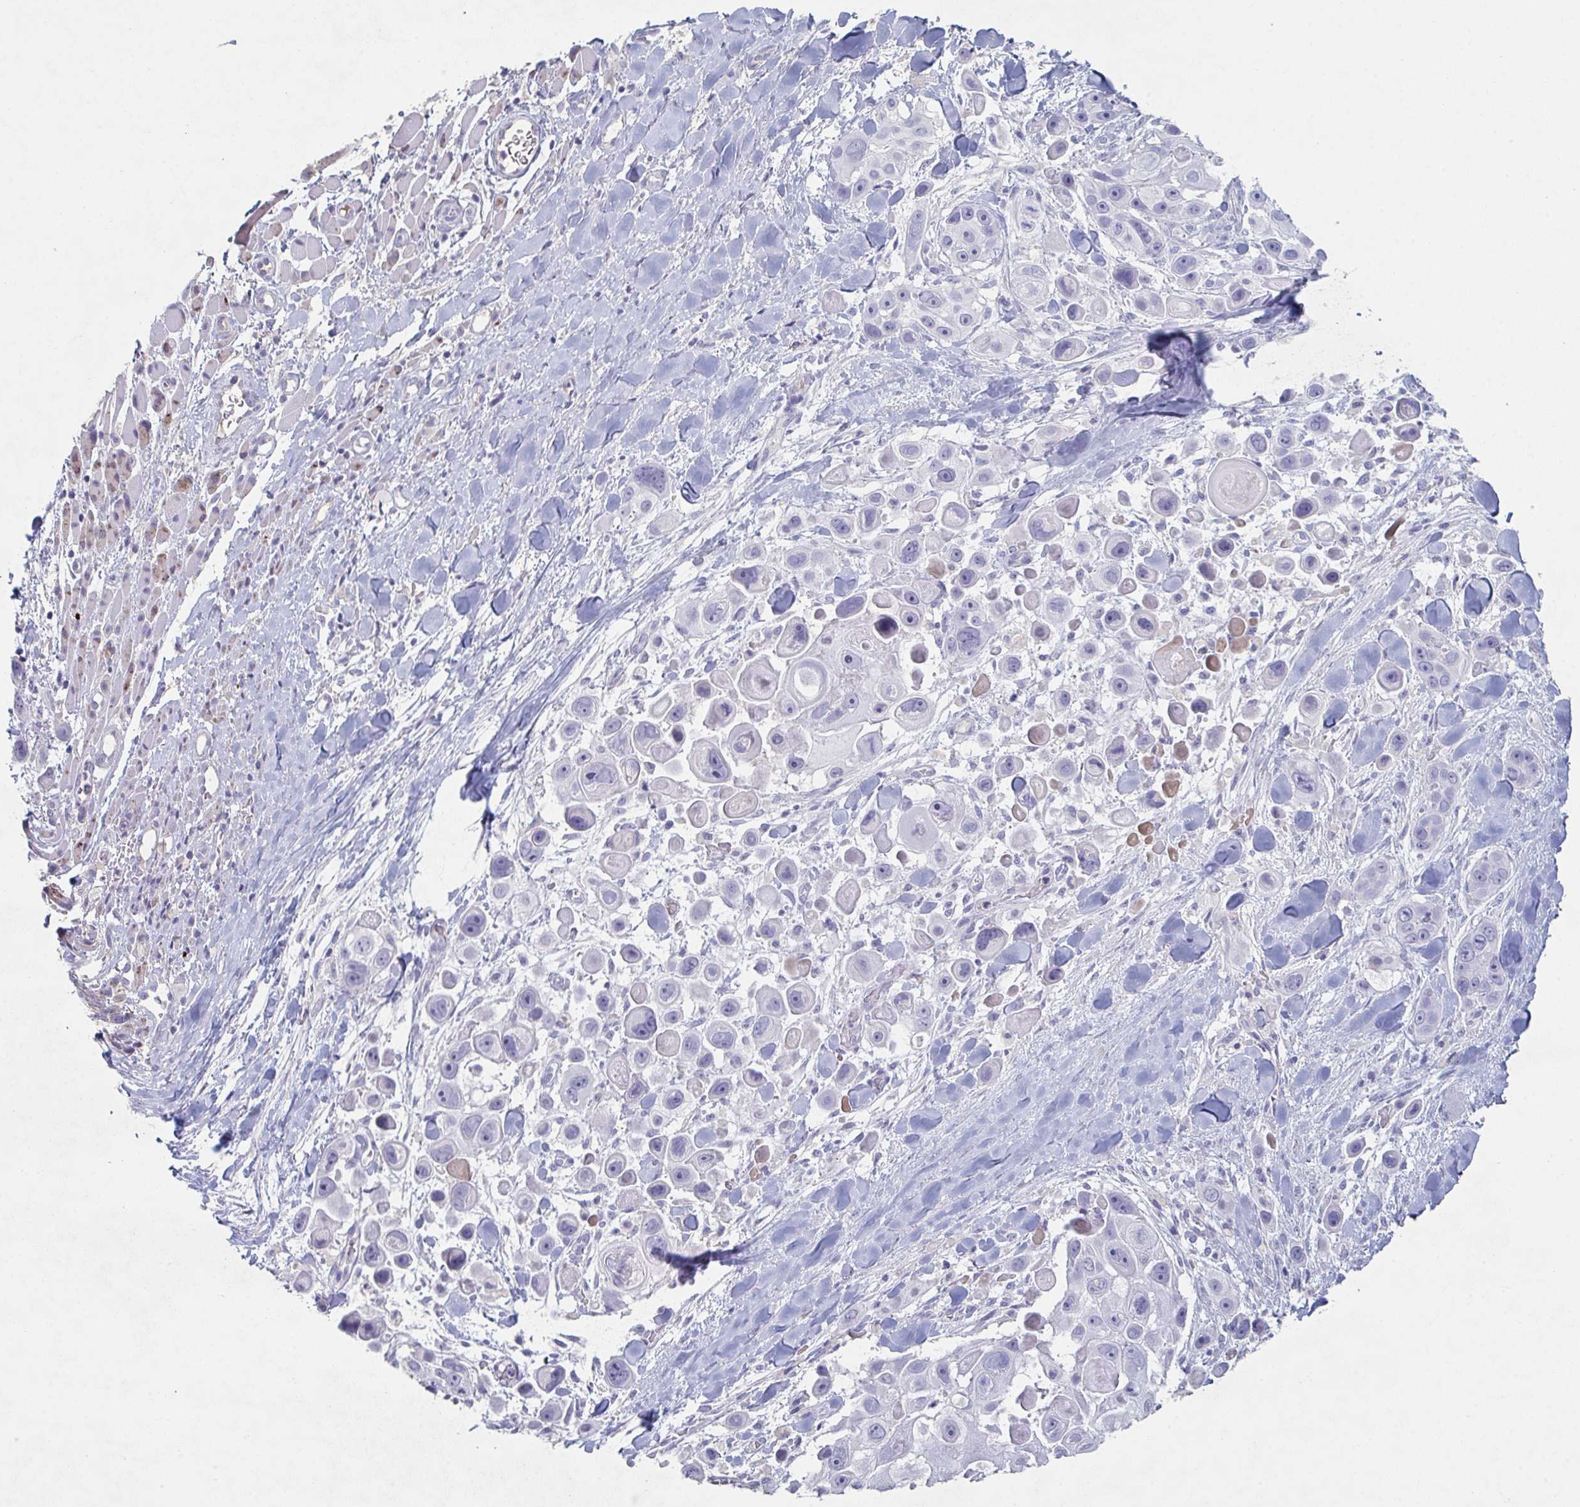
{"staining": {"intensity": "negative", "quantity": "none", "location": "none"}, "tissue": "skin cancer", "cell_type": "Tumor cells", "image_type": "cancer", "snomed": [{"axis": "morphology", "description": "Squamous cell carcinoma, NOS"}, {"axis": "topography", "description": "Skin"}], "caption": "Micrograph shows no significant protein staining in tumor cells of skin cancer.", "gene": "ADAM21", "patient": {"sex": "male", "age": 67}}